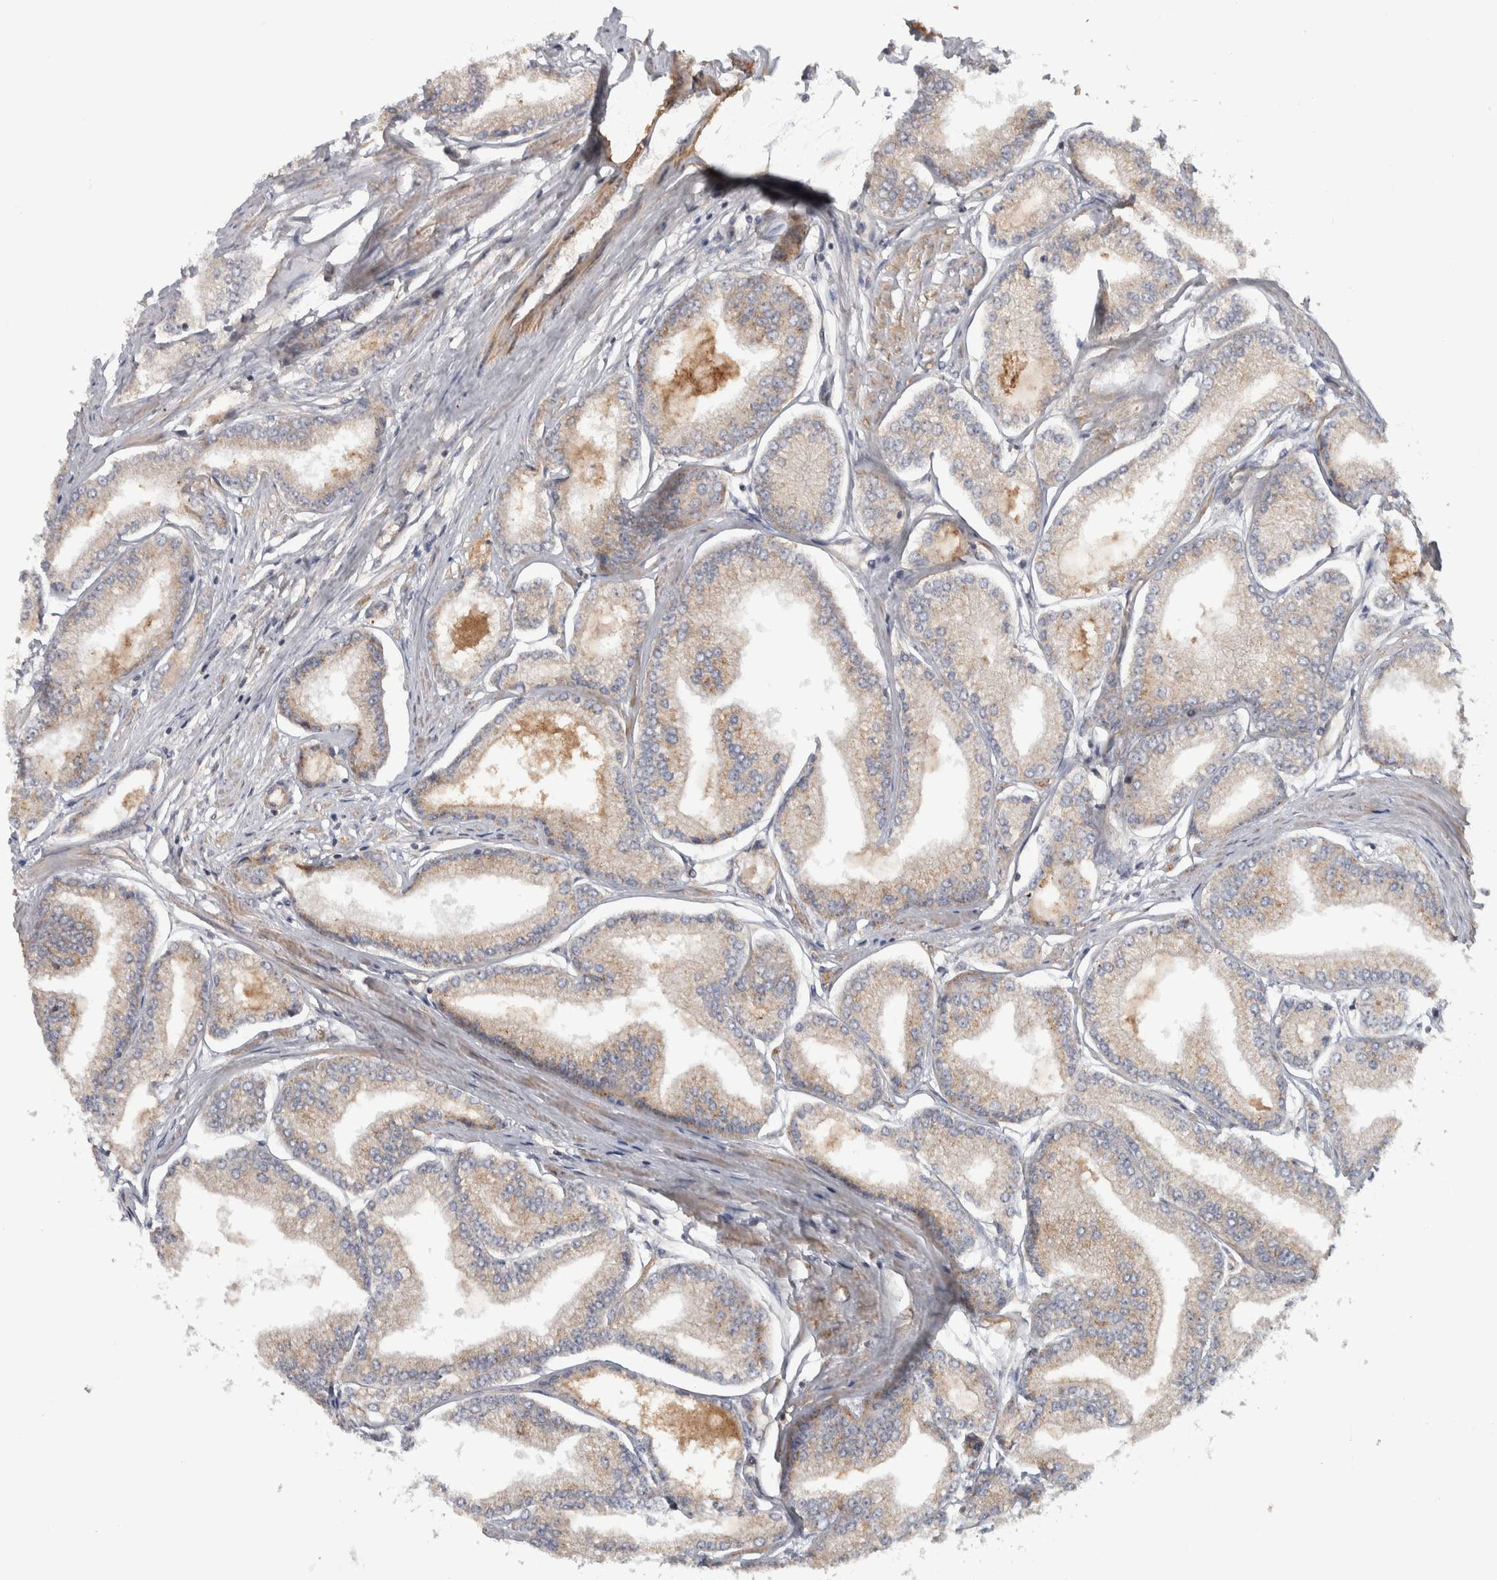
{"staining": {"intensity": "weak", "quantity": "<25%", "location": "cytoplasmic/membranous"}, "tissue": "prostate cancer", "cell_type": "Tumor cells", "image_type": "cancer", "snomed": [{"axis": "morphology", "description": "Adenocarcinoma, Low grade"}, {"axis": "topography", "description": "Prostate"}], "caption": "Micrograph shows no protein staining in tumor cells of prostate cancer tissue. (DAB immunohistochemistry (IHC) with hematoxylin counter stain).", "gene": "CHMP4C", "patient": {"sex": "male", "age": 52}}